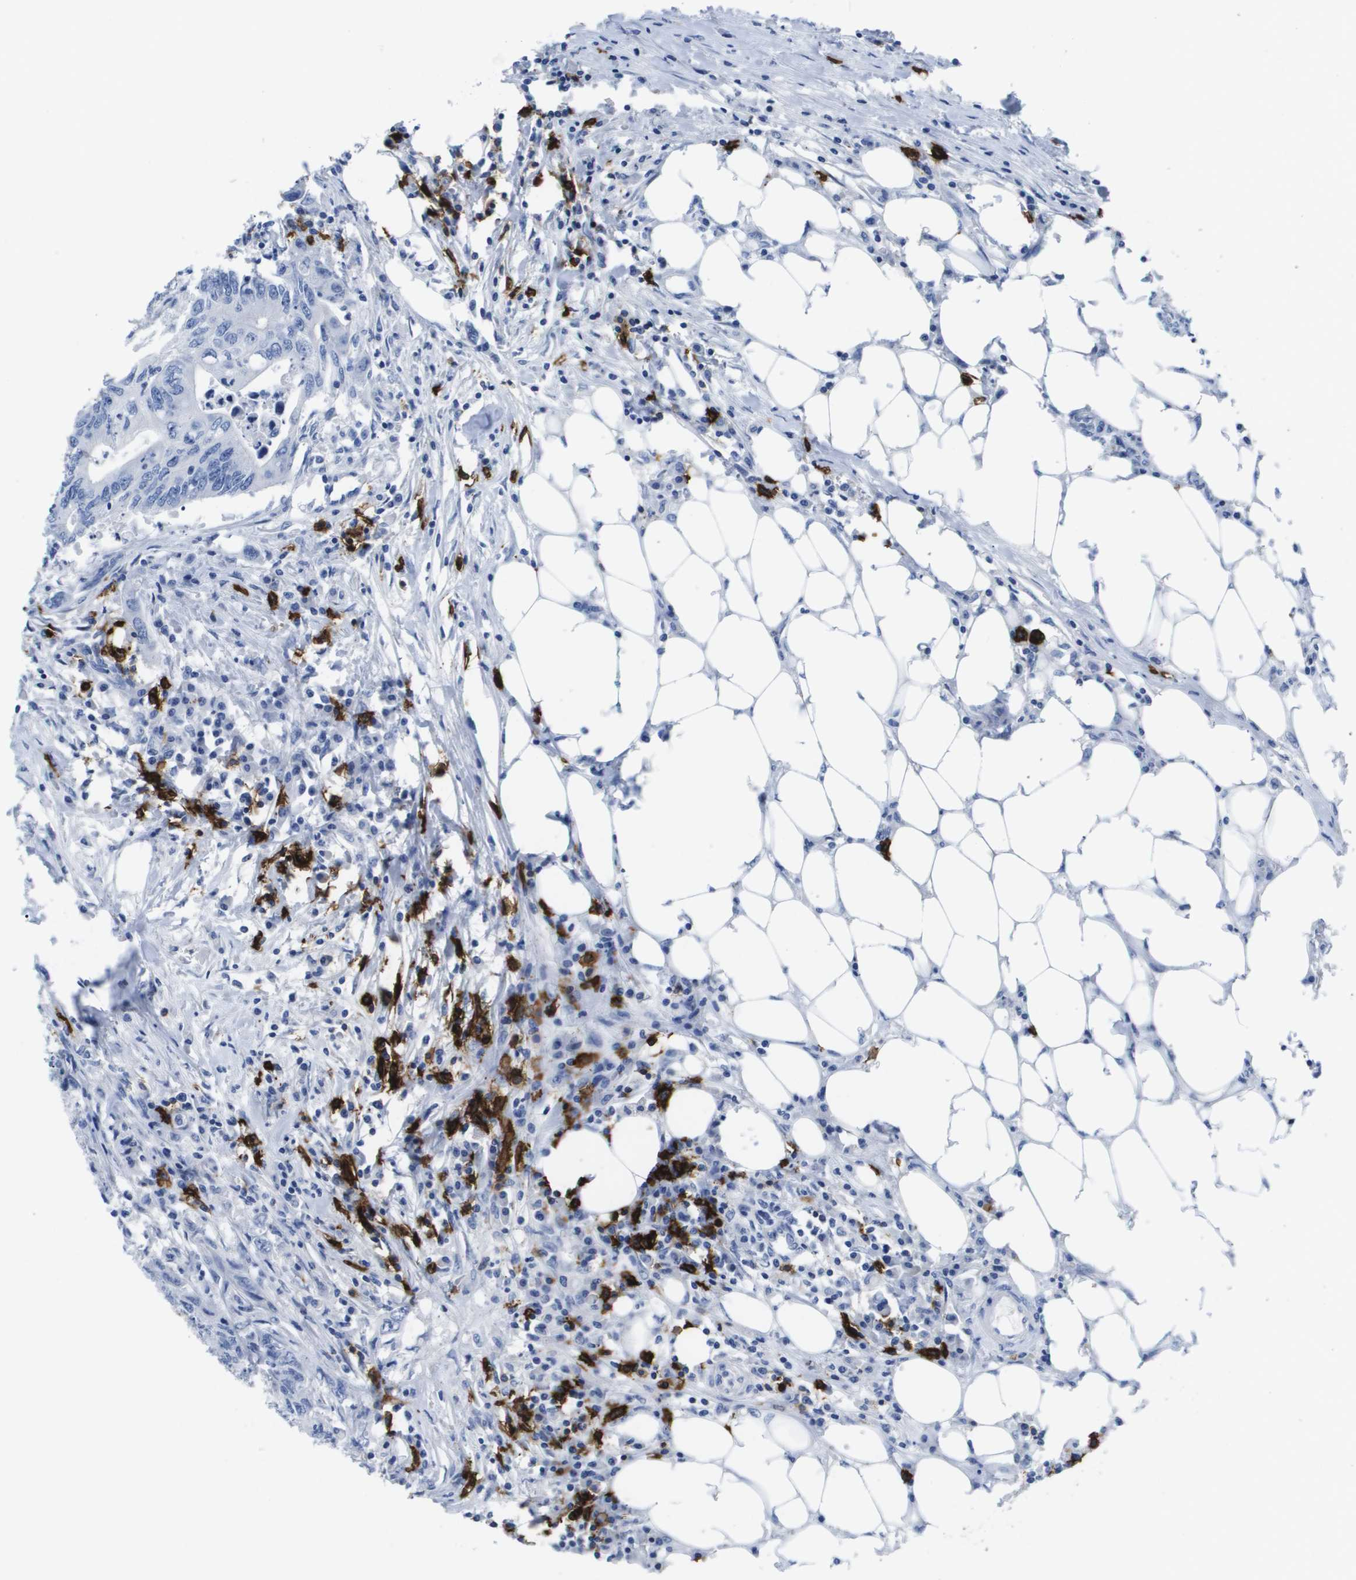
{"staining": {"intensity": "negative", "quantity": "none", "location": "none"}, "tissue": "colorectal cancer", "cell_type": "Tumor cells", "image_type": "cancer", "snomed": [{"axis": "morphology", "description": "Adenocarcinoma, NOS"}, {"axis": "topography", "description": "Colon"}], "caption": "The histopathology image demonstrates no staining of tumor cells in adenocarcinoma (colorectal).", "gene": "MS4A1", "patient": {"sex": "male", "age": 71}}